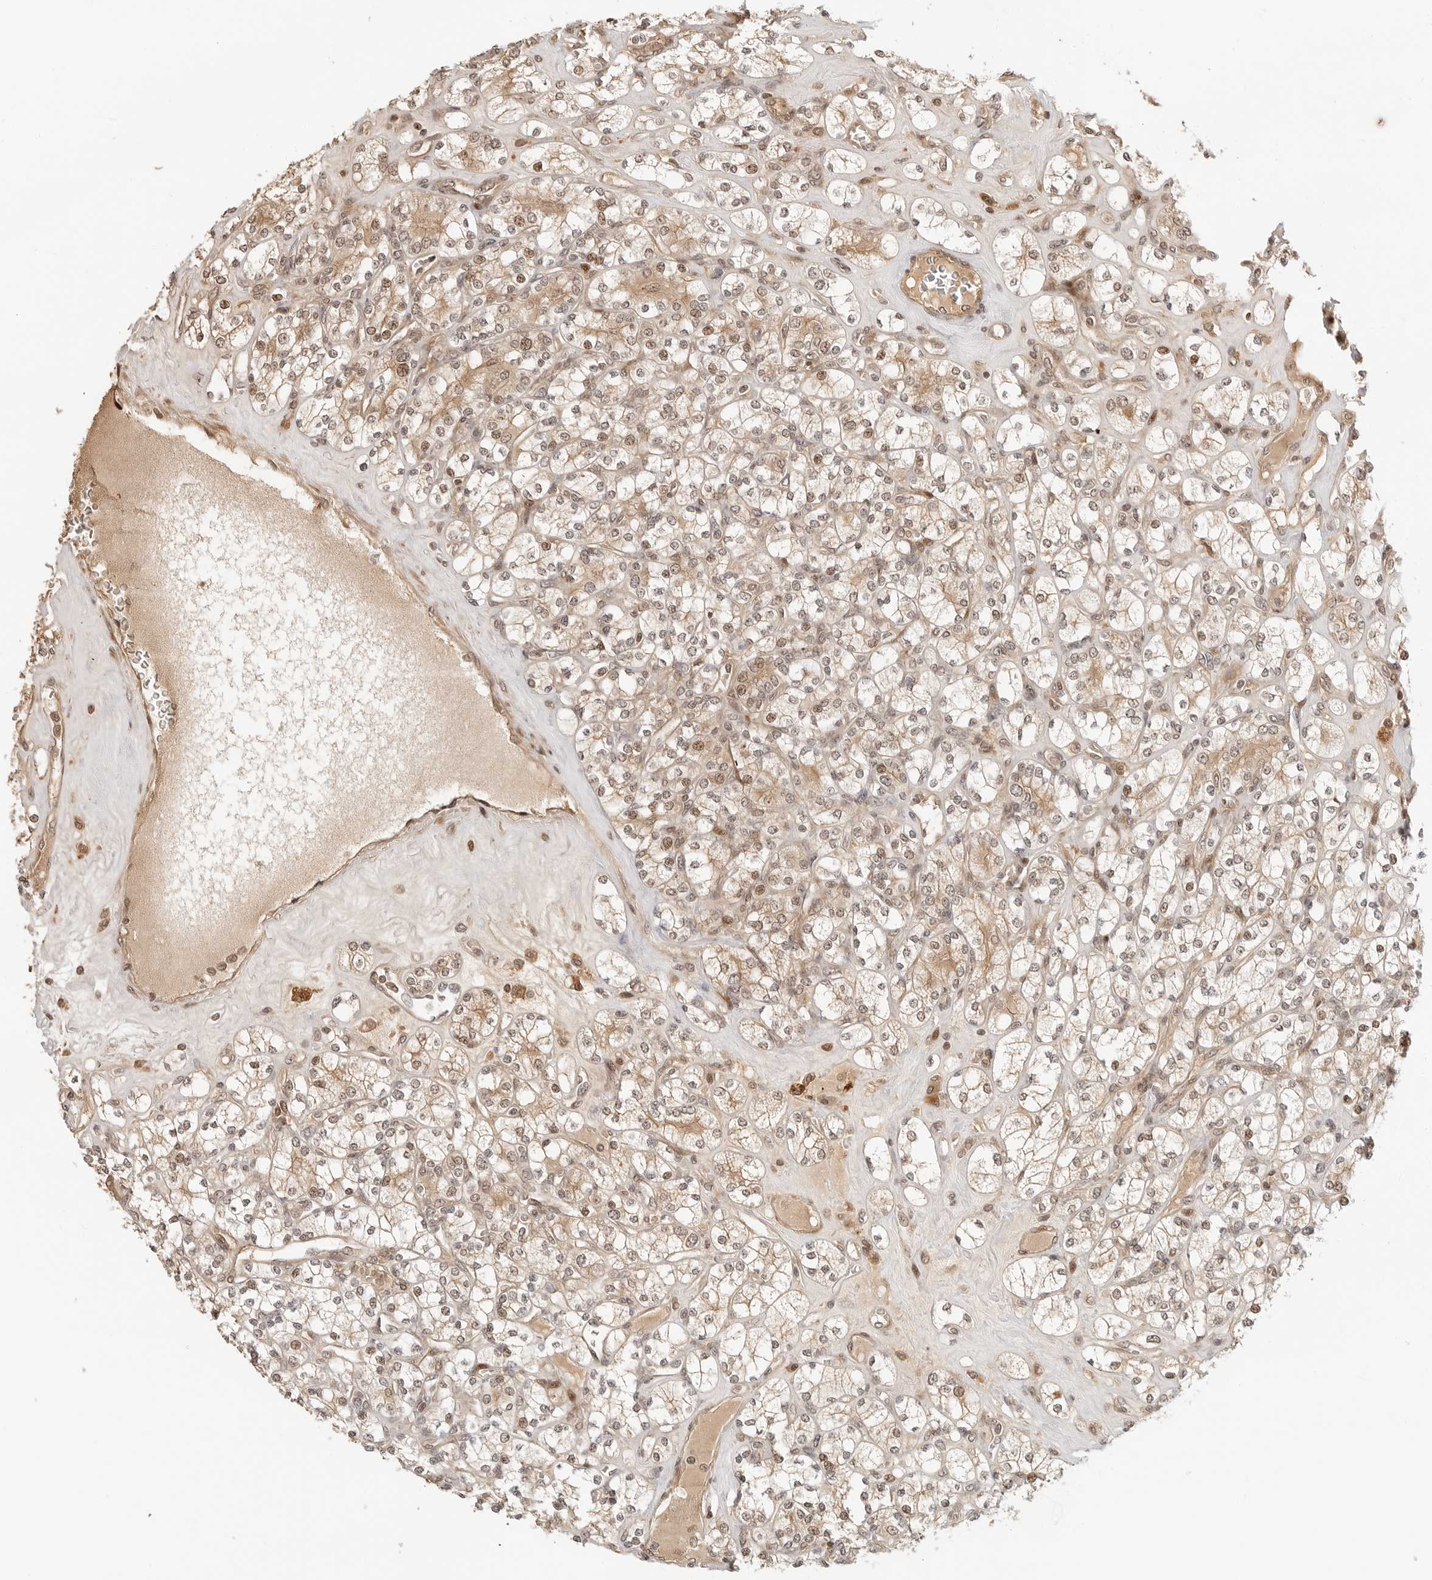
{"staining": {"intensity": "weak", "quantity": ">75%", "location": "cytoplasmic/membranous,nuclear"}, "tissue": "renal cancer", "cell_type": "Tumor cells", "image_type": "cancer", "snomed": [{"axis": "morphology", "description": "Adenocarcinoma, NOS"}, {"axis": "topography", "description": "Kidney"}], "caption": "A photomicrograph of renal adenocarcinoma stained for a protein exhibits weak cytoplasmic/membranous and nuclear brown staining in tumor cells.", "gene": "GEM", "patient": {"sex": "male", "age": 77}}